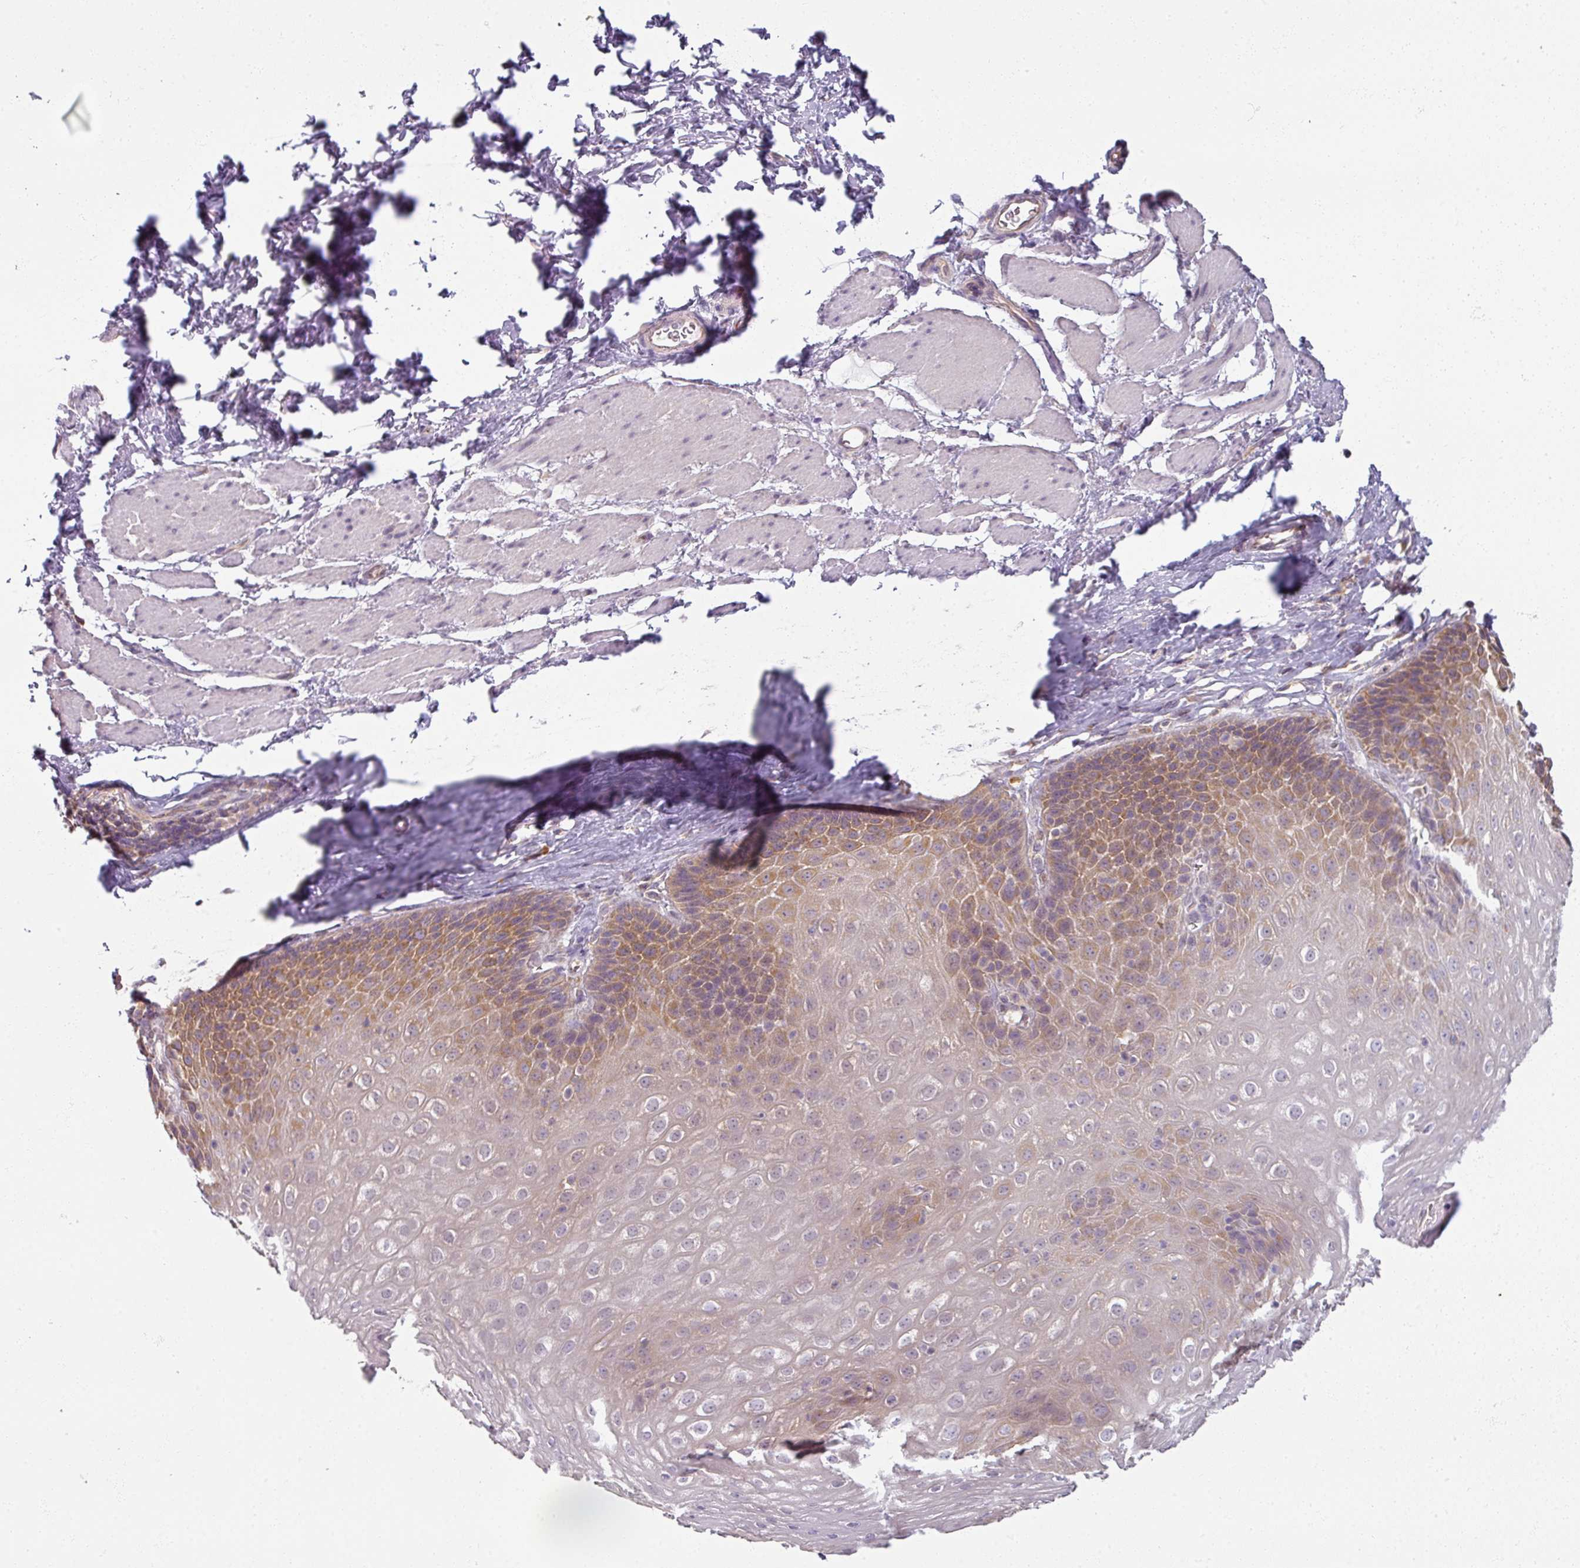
{"staining": {"intensity": "moderate", "quantity": "25%-75%", "location": "cytoplasmic/membranous"}, "tissue": "esophagus", "cell_type": "Squamous epithelial cells", "image_type": "normal", "snomed": [{"axis": "morphology", "description": "Normal tissue, NOS"}, {"axis": "topography", "description": "Esophagus"}], "caption": "Immunohistochemical staining of unremarkable esophagus shows moderate cytoplasmic/membranous protein positivity in about 25%-75% of squamous epithelial cells. (Stains: DAB (3,3'-diaminobenzidine) in brown, nuclei in blue, Microscopy: brightfield microscopy at high magnification).", "gene": "AGPAT4", "patient": {"sex": "female", "age": 61}}